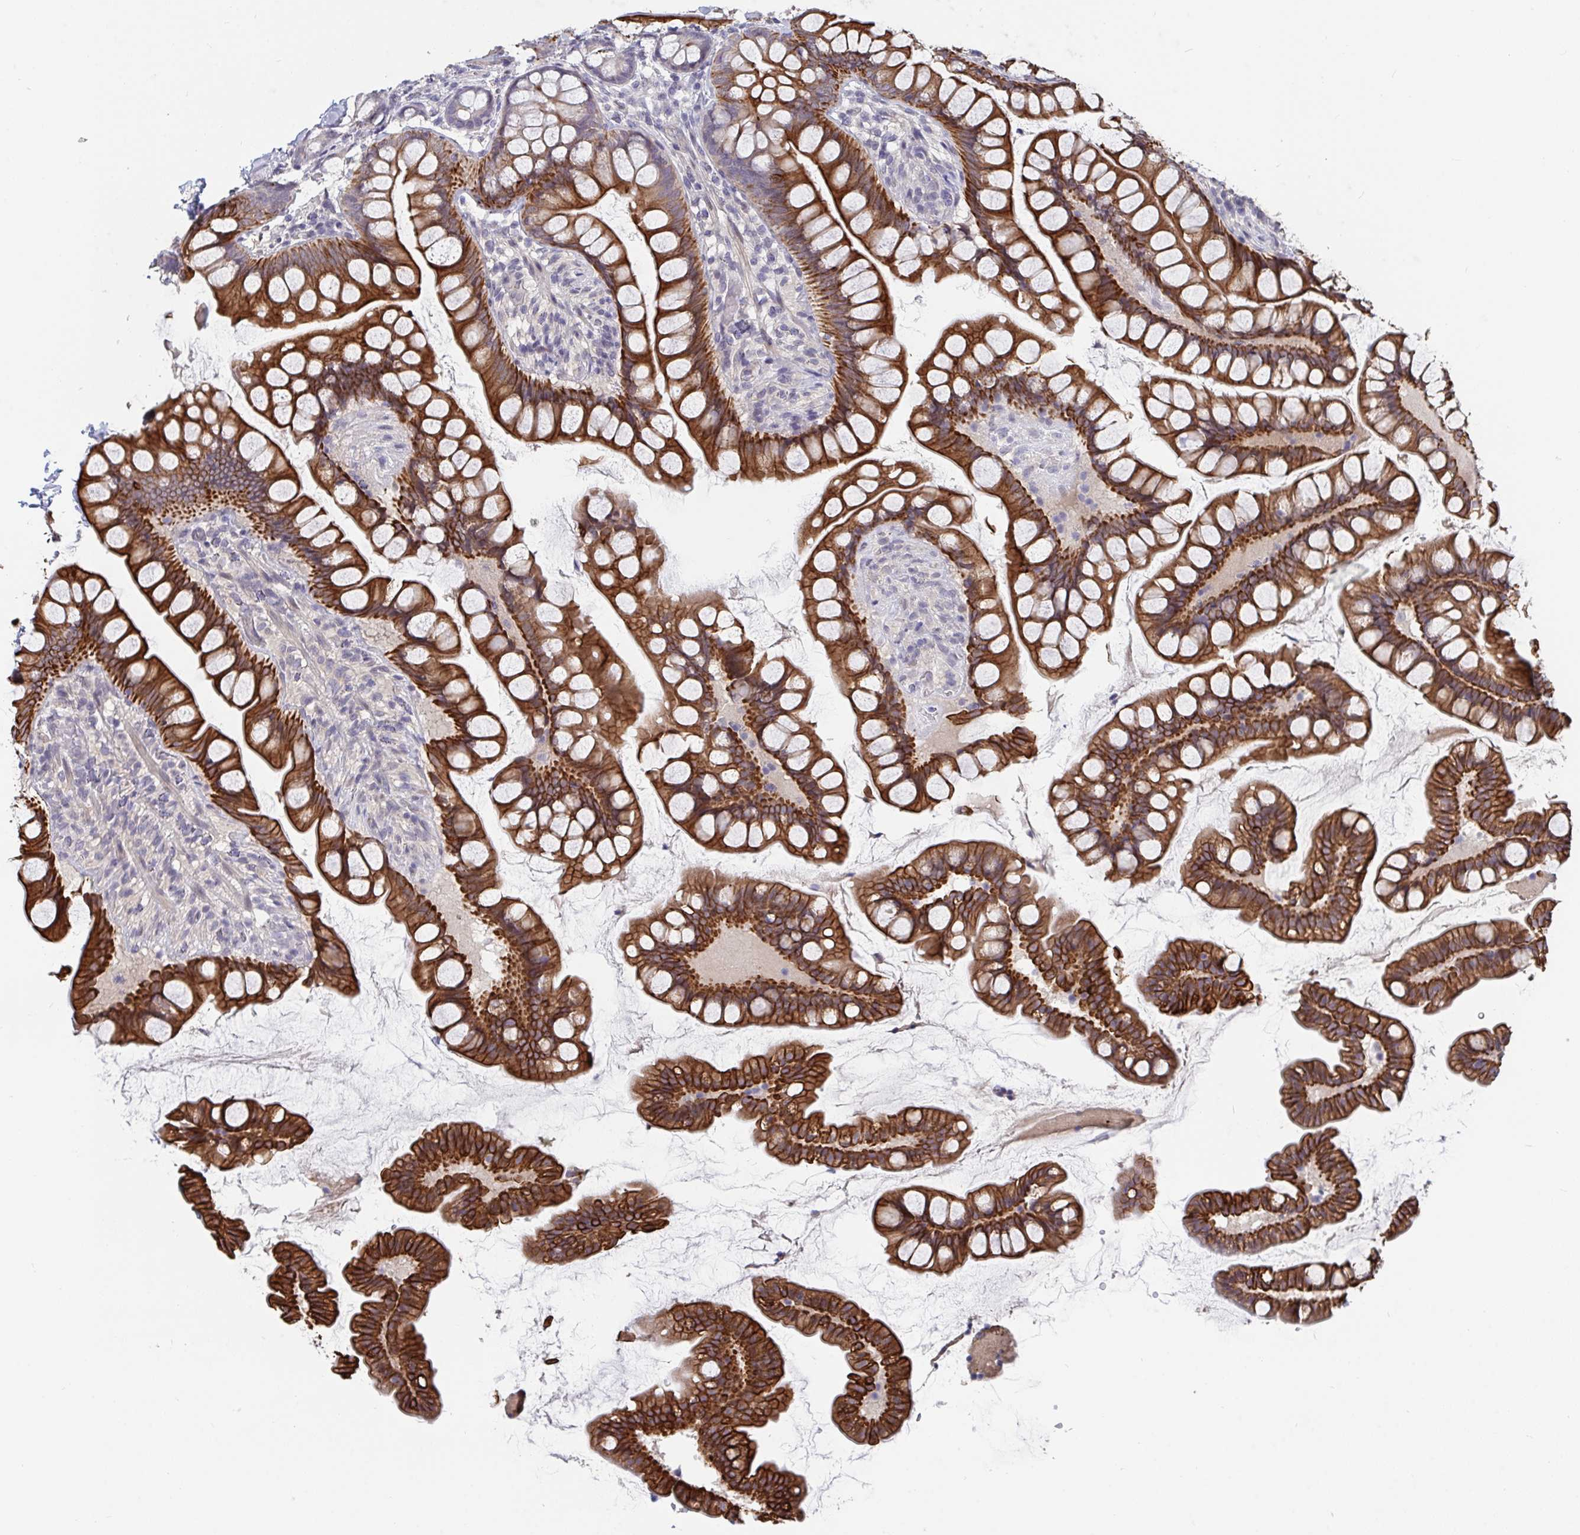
{"staining": {"intensity": "strong", "quantity": "25%-75%", "location": "cytoplasmic/membranous"}, "tissue": "small intestine", "cell_type": "Glandular cells", "image_type": "normal", "snomed": [{"axis": "morphology", "description": "Normal tissue, NOS"}, {"axis": "topography", "description": "Small intestine"}], "caption": "Protein expression analysis of normal human small intestine reveals strong cytoplasmic/membranous expression in approximately 25%-75% of glandular cells.", "gene": "FAM156A", "patient": {"sex": "male", "age": 70}}